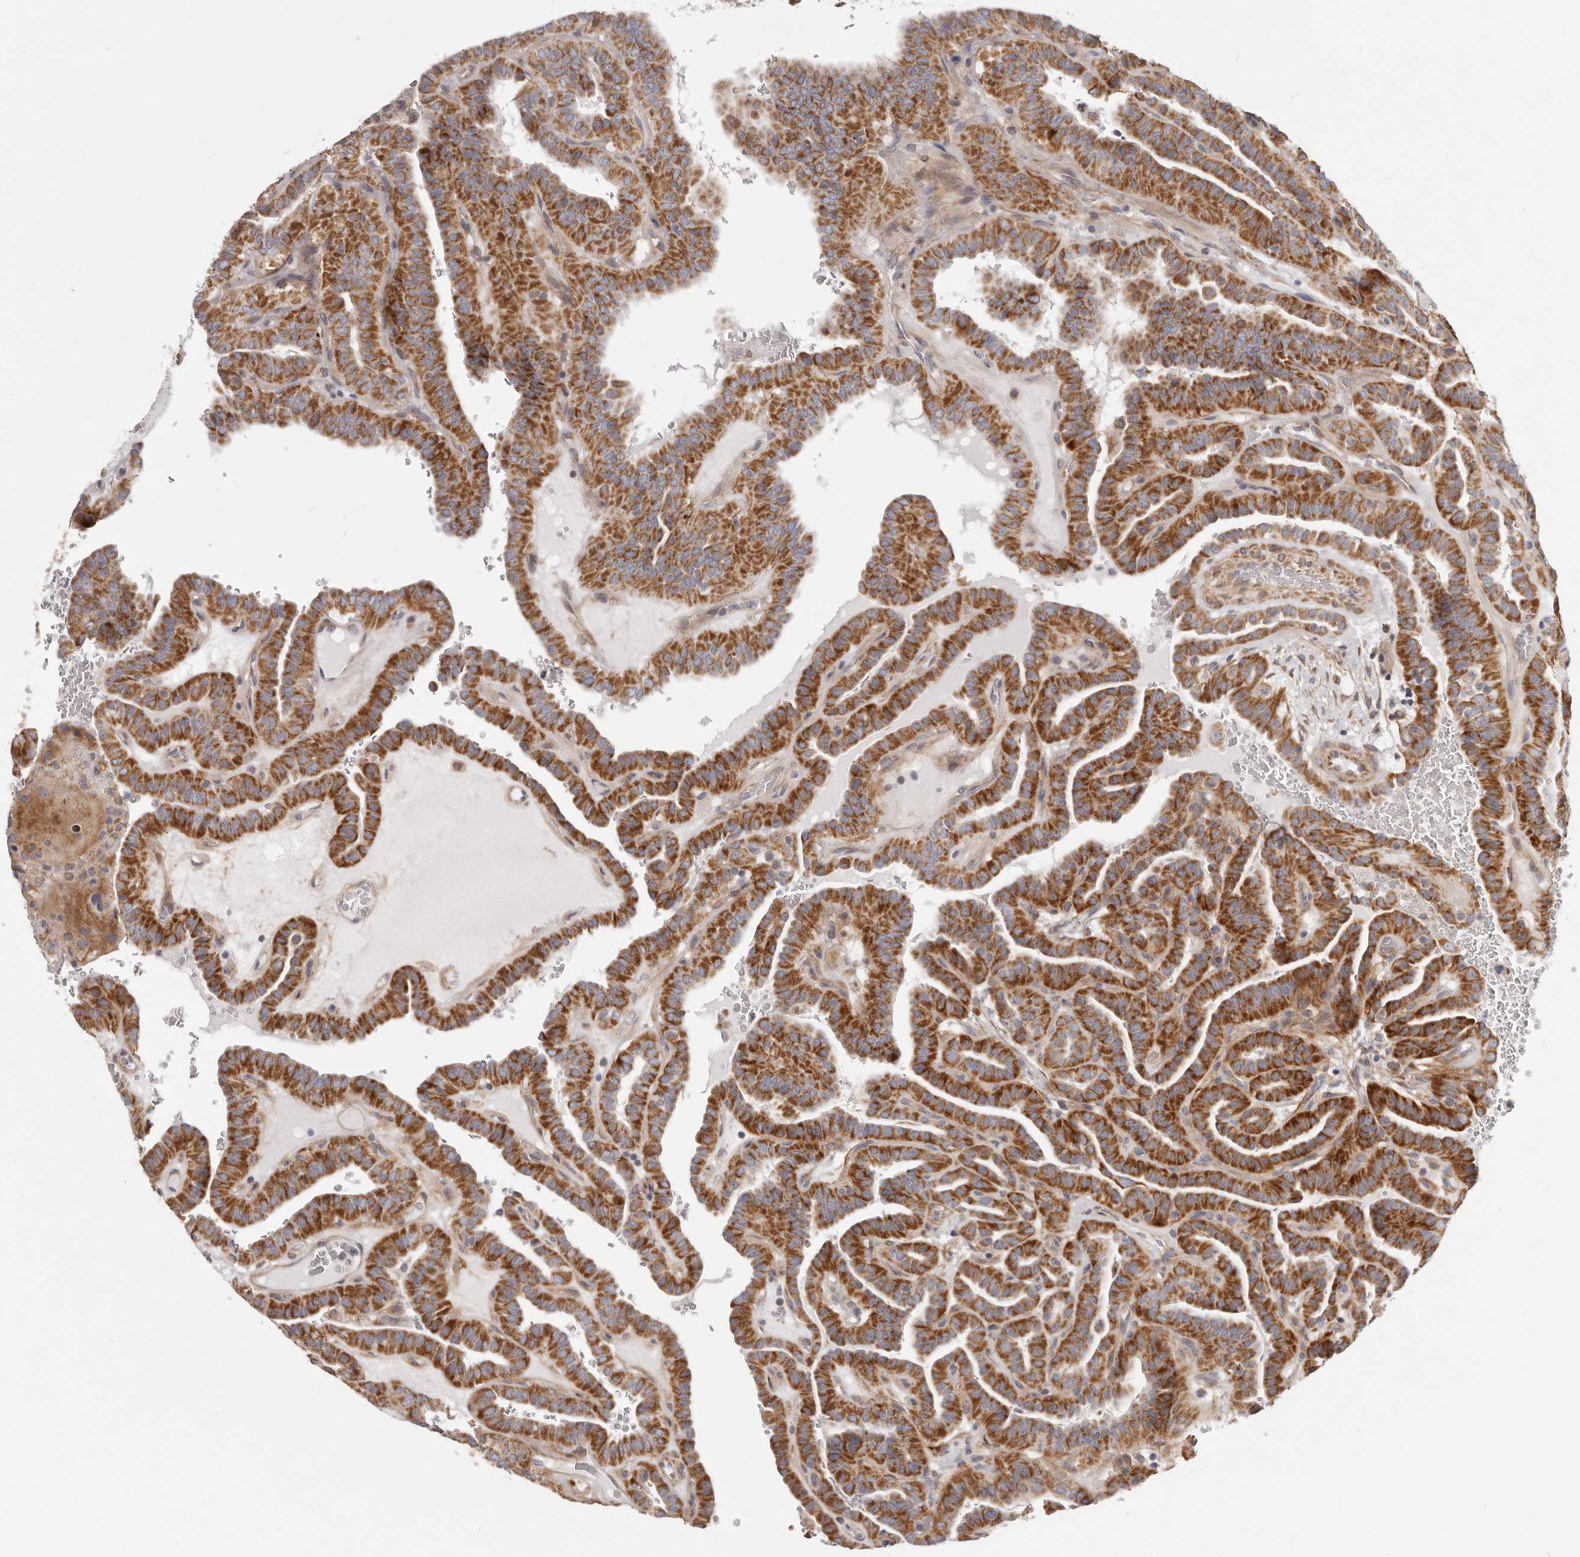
{"staining": {"intensity": "strong", "quantity": ">75%", "location": "cytoplasmic/membranous"}, "tissue": "thyroid cancer", "cell_type": "Tumor cells", "image_type": "cancer", "snomed": [{"axis": "morphology", "description": "Papillary adenocarcinoma, NOS"}, {"axis": "topography", "description": "Thyroid gland"}], "caption": "Strong cytoplasmic/membranous protein expression is appreciated in about >75% of tumor cells in thyroid cancer (papillary adenocarcinoma). The staining was performed using DAB to visualize the protein expression in brown, while the nuclei were stained in blue with hematoxylin (Magnification: 20x).", "gene": "MRPS10", "patient": {"sex": "male", "age": 77}}